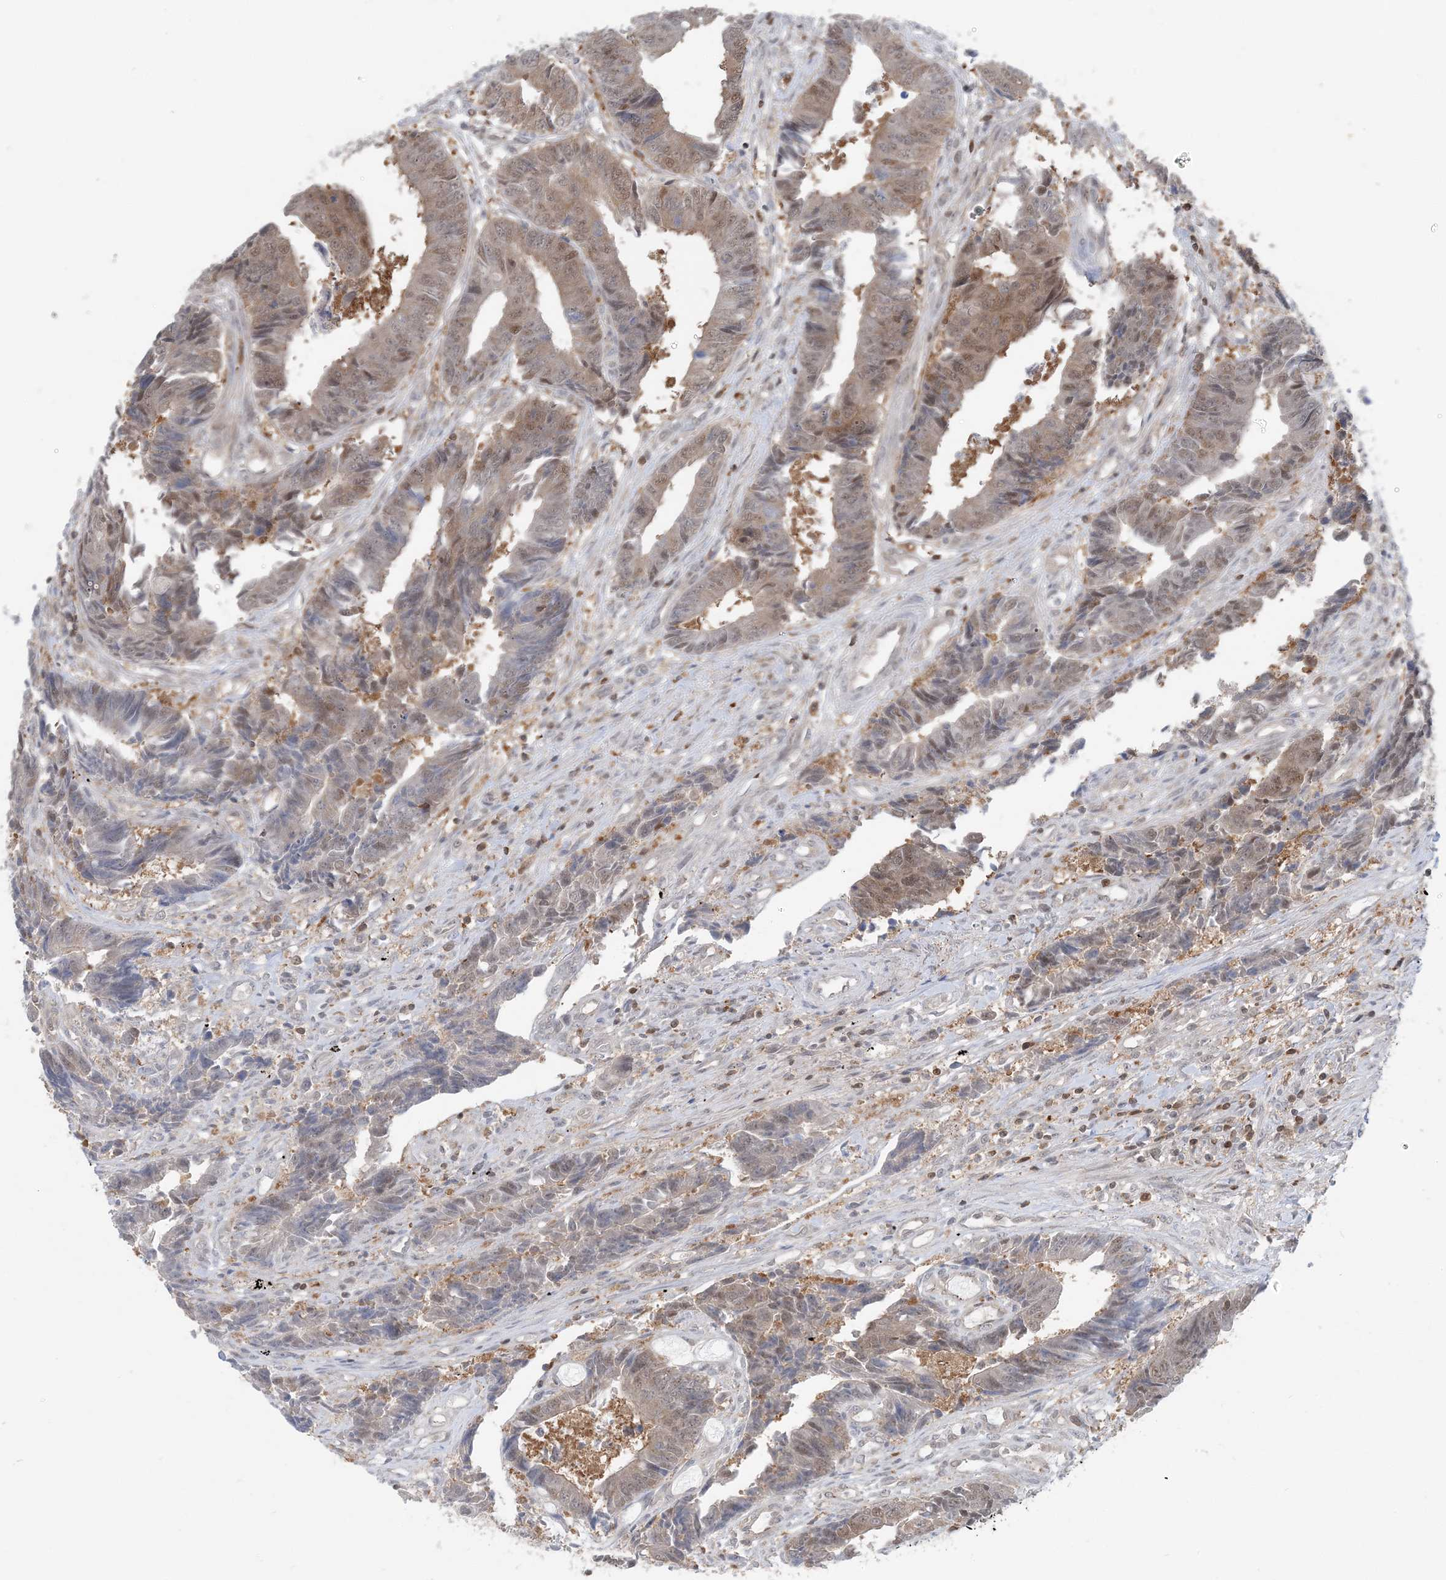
{"staining": {"intensity": "moderate", "quantity": "25%-75%", "location": "cytoplasmic/membranous,nuclear"}, "tissue": "colorectal cancer", "cell_type": "Tumor cells", "image_type": "cancer", "snomed": [{"axis": "morphology", "description": "Adenocarcinoma, NOS"}, {"axis": "topography", "description": "Rectum"}], "caption": "A medium amount of moderate cytoplasmic/membranous and nuclear positivity is present in approximately 25%-75% of tumor cells in colorectal adenocarcinoma tissue.", "gene": "OGA", "patient": {"sex": "male", "age": 84}}